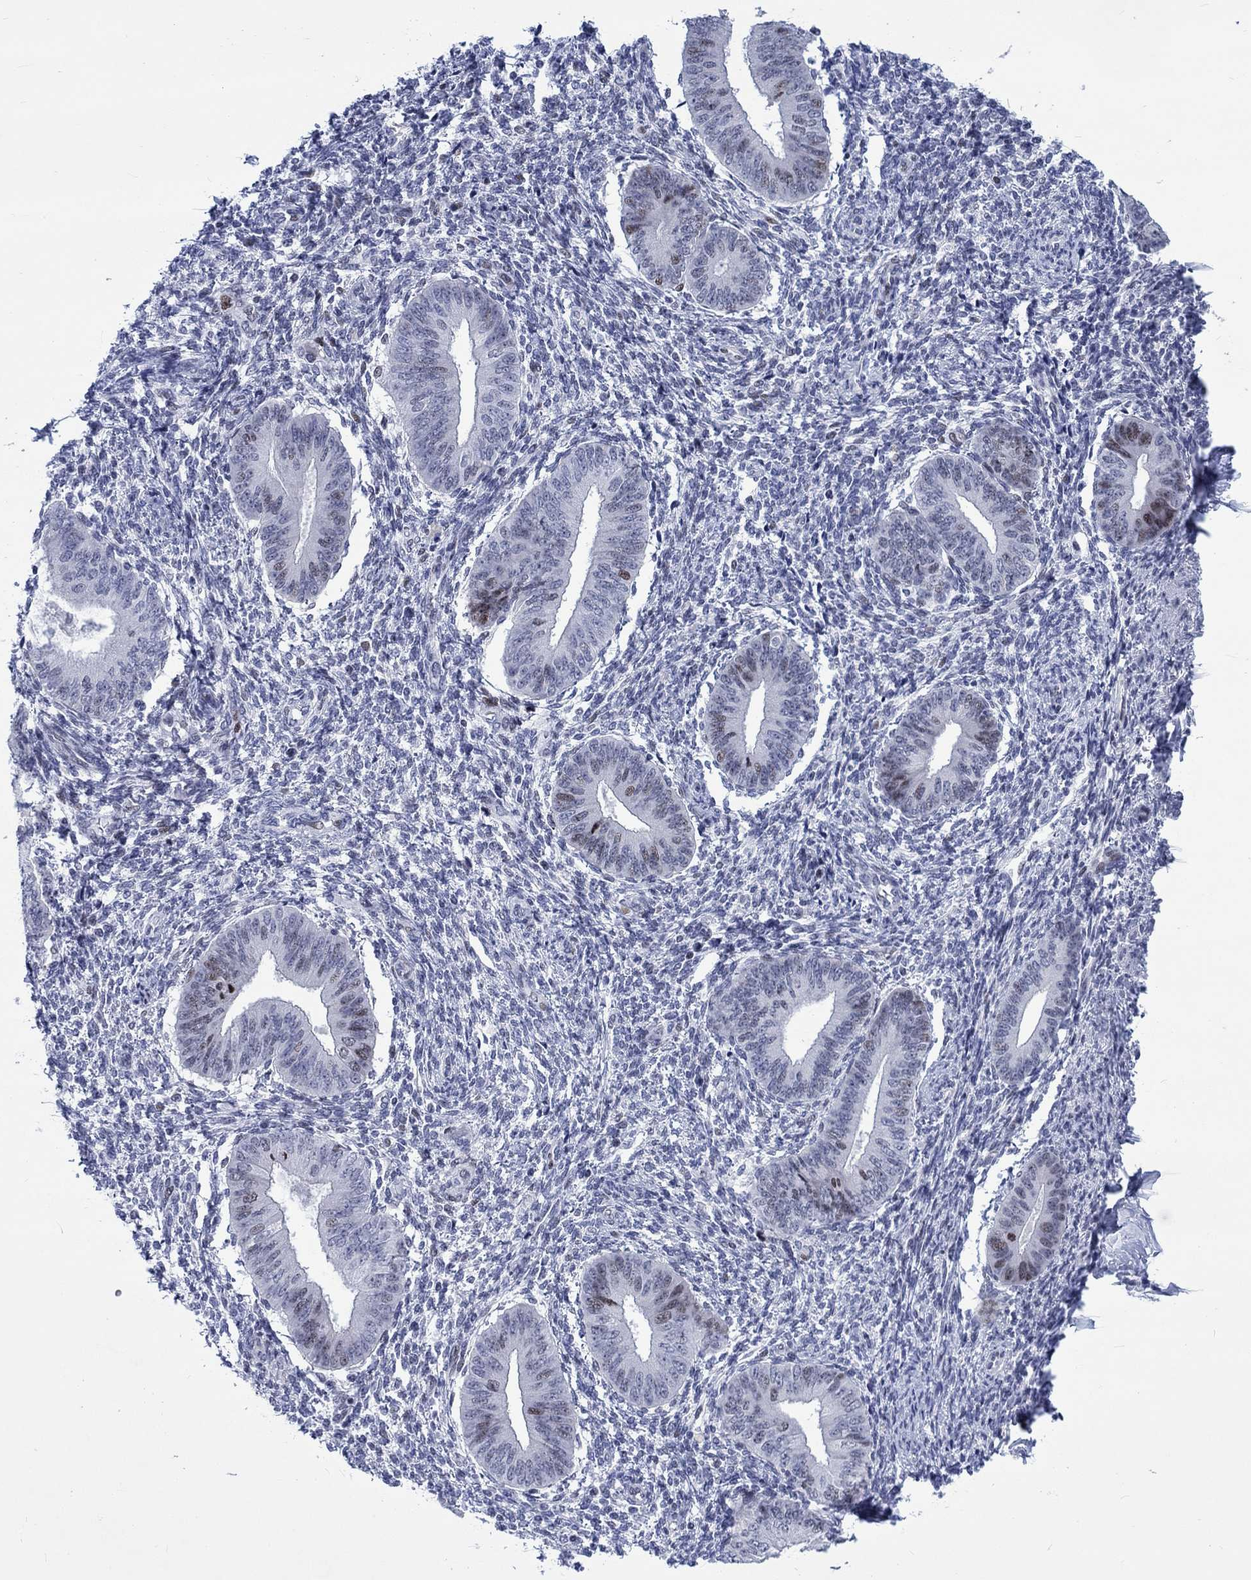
{"staining": {"intensity": "negative", "quantity": "none", "location": "none"}, "tissue": "endometrium", "cell_type": "Cells in endometrial stroma", "image_type": "normal", "snomed": [{"axis": "morphology", "description": "Normal tissue, NOS"}, {"axis": "topography", "description": "Endometrium"}], "caption": "Cells in endometrial stroma show no significant protein positivity in normal endometrium.", "gene": "CDCA2", "patient": {"sex": "female", "age": 47}}